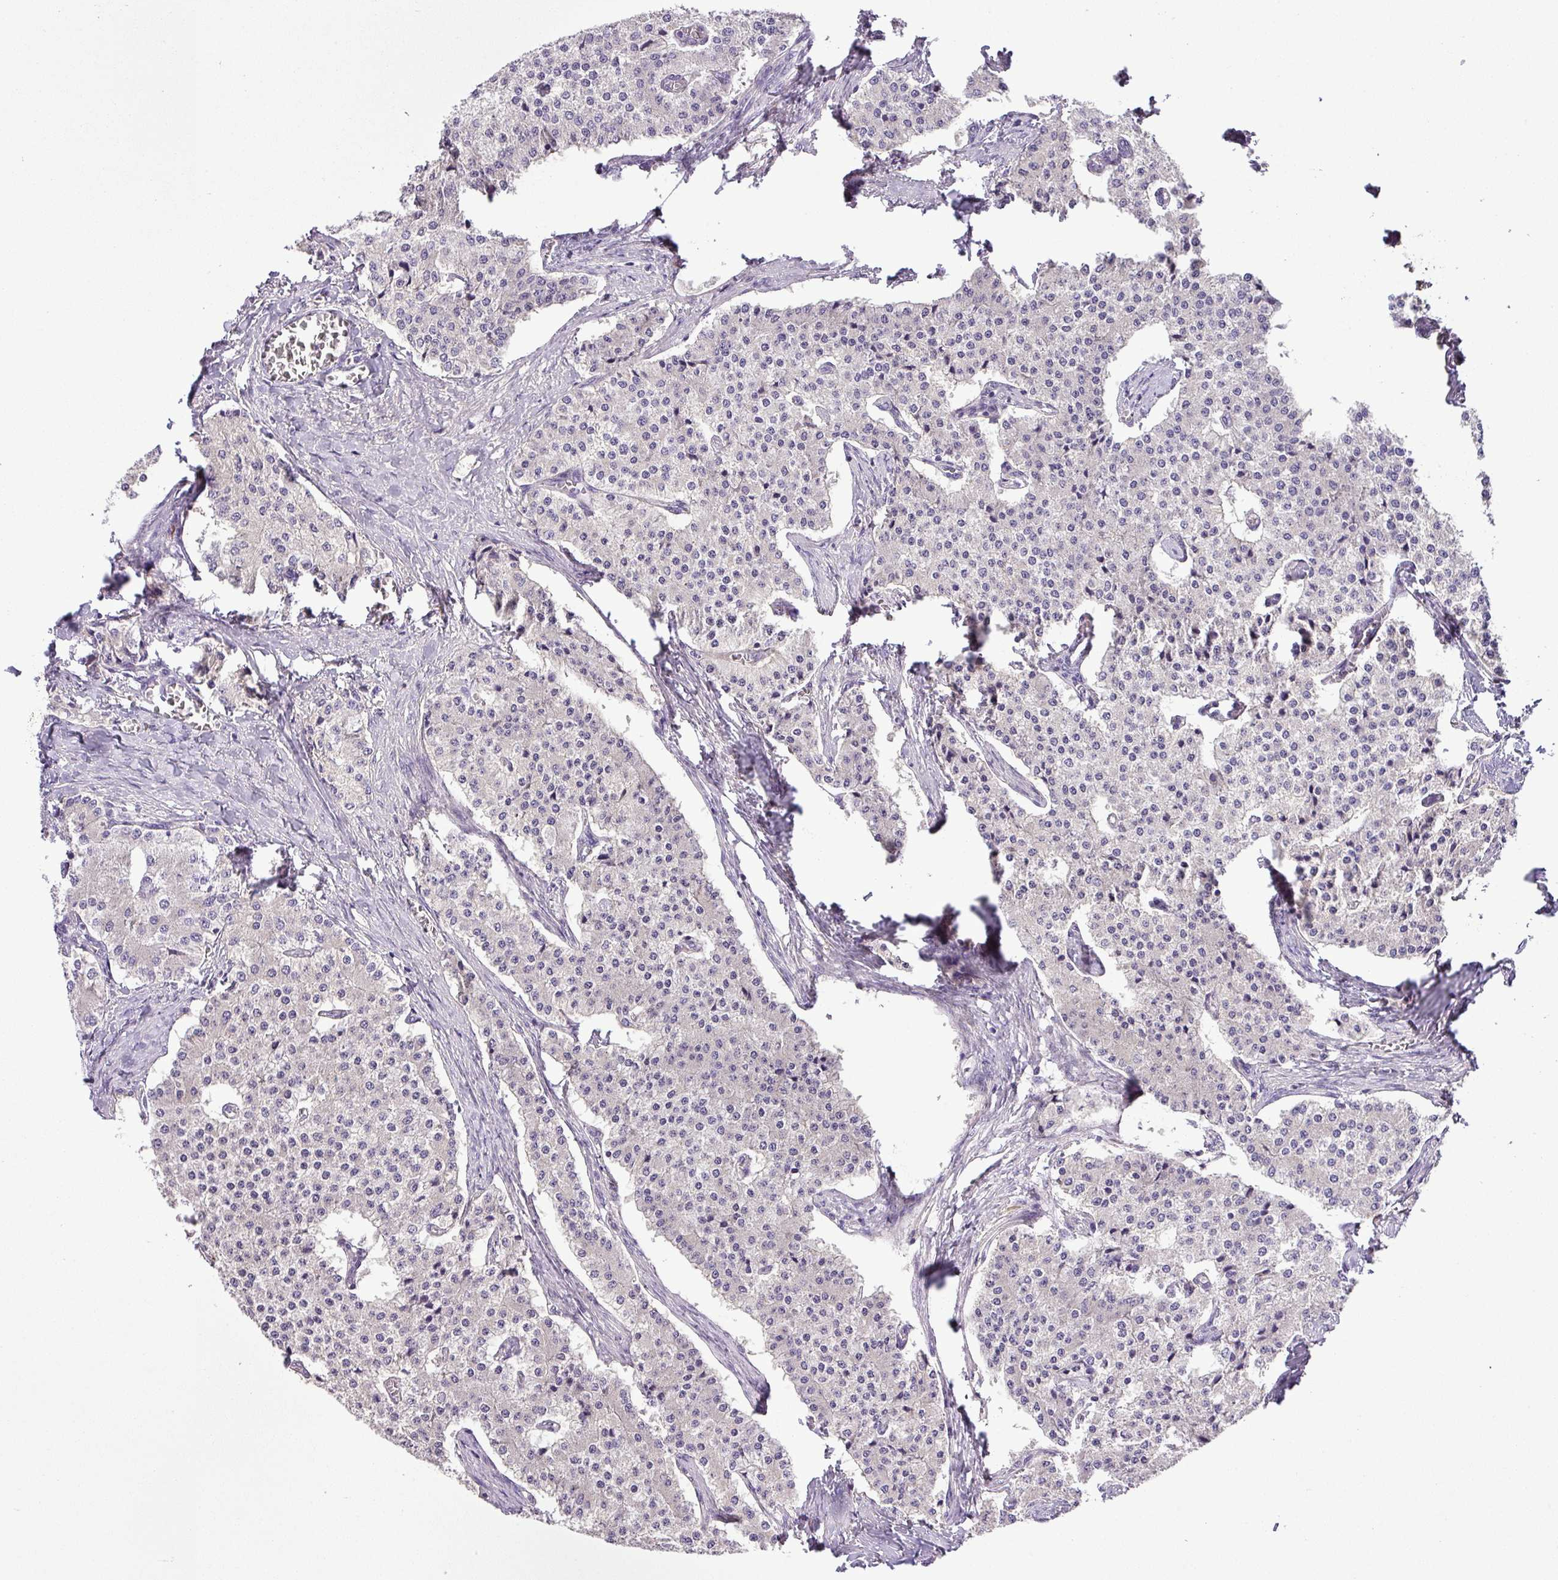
{"staining": {"intensity": "negative", "quantity": "none", "location": "none"}, "tissue": "carcinoid", "cell_type": "Tumor cells", "image_type": "cancer", "snomed": [{"axis": "morphology", "description": "Carcinoid, malignant, NOS"}, {"axis": "topography", "description": "Colon"}], "caption": "IHC histopathology image of neoplastic tissue: human carcinoid stained with DAB (3,3'-diaminobenzidine) reveals no significant protein expression in tumor cells.", "gene": "MOCS3", "patient": {"sex": "female", "age": 52}}